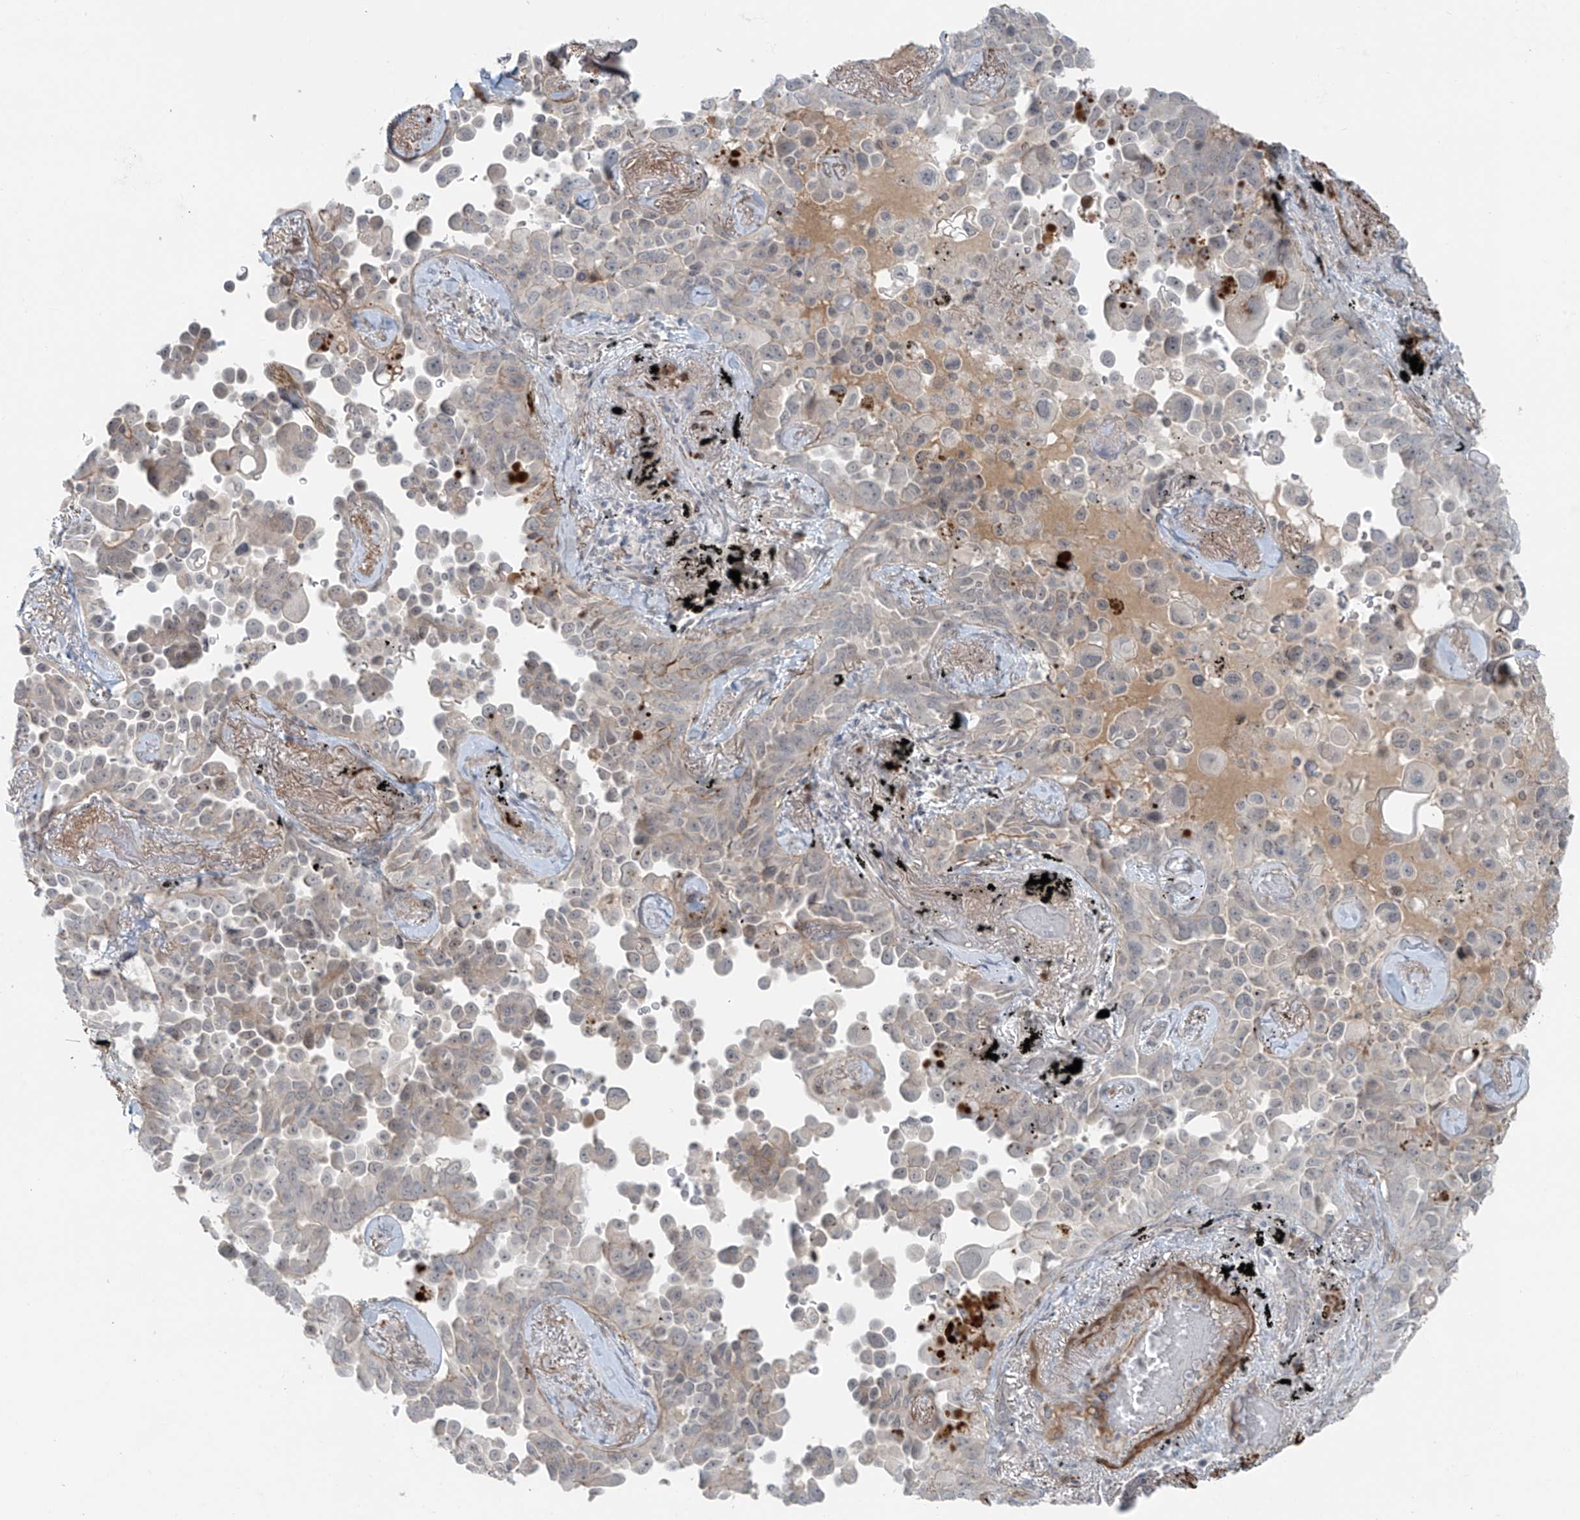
{"staining": {"intensity": "negative", "quantity": "none", "location": "none"}, "tissue": "lung cancer", "cell_type": "Tumor cells", "image_type": "cancer", "snomed": [{"axis": "morphology", "description": "Adenocarcinoma, NOS"}, {"axis": "topography", "description": "Lung"}], "caption": "Tumor cells are negative for protein expression in human lung adenocarcinoma.", "gene": "RASGEF1A", "patient": {"sex": "female", "age": 67}}